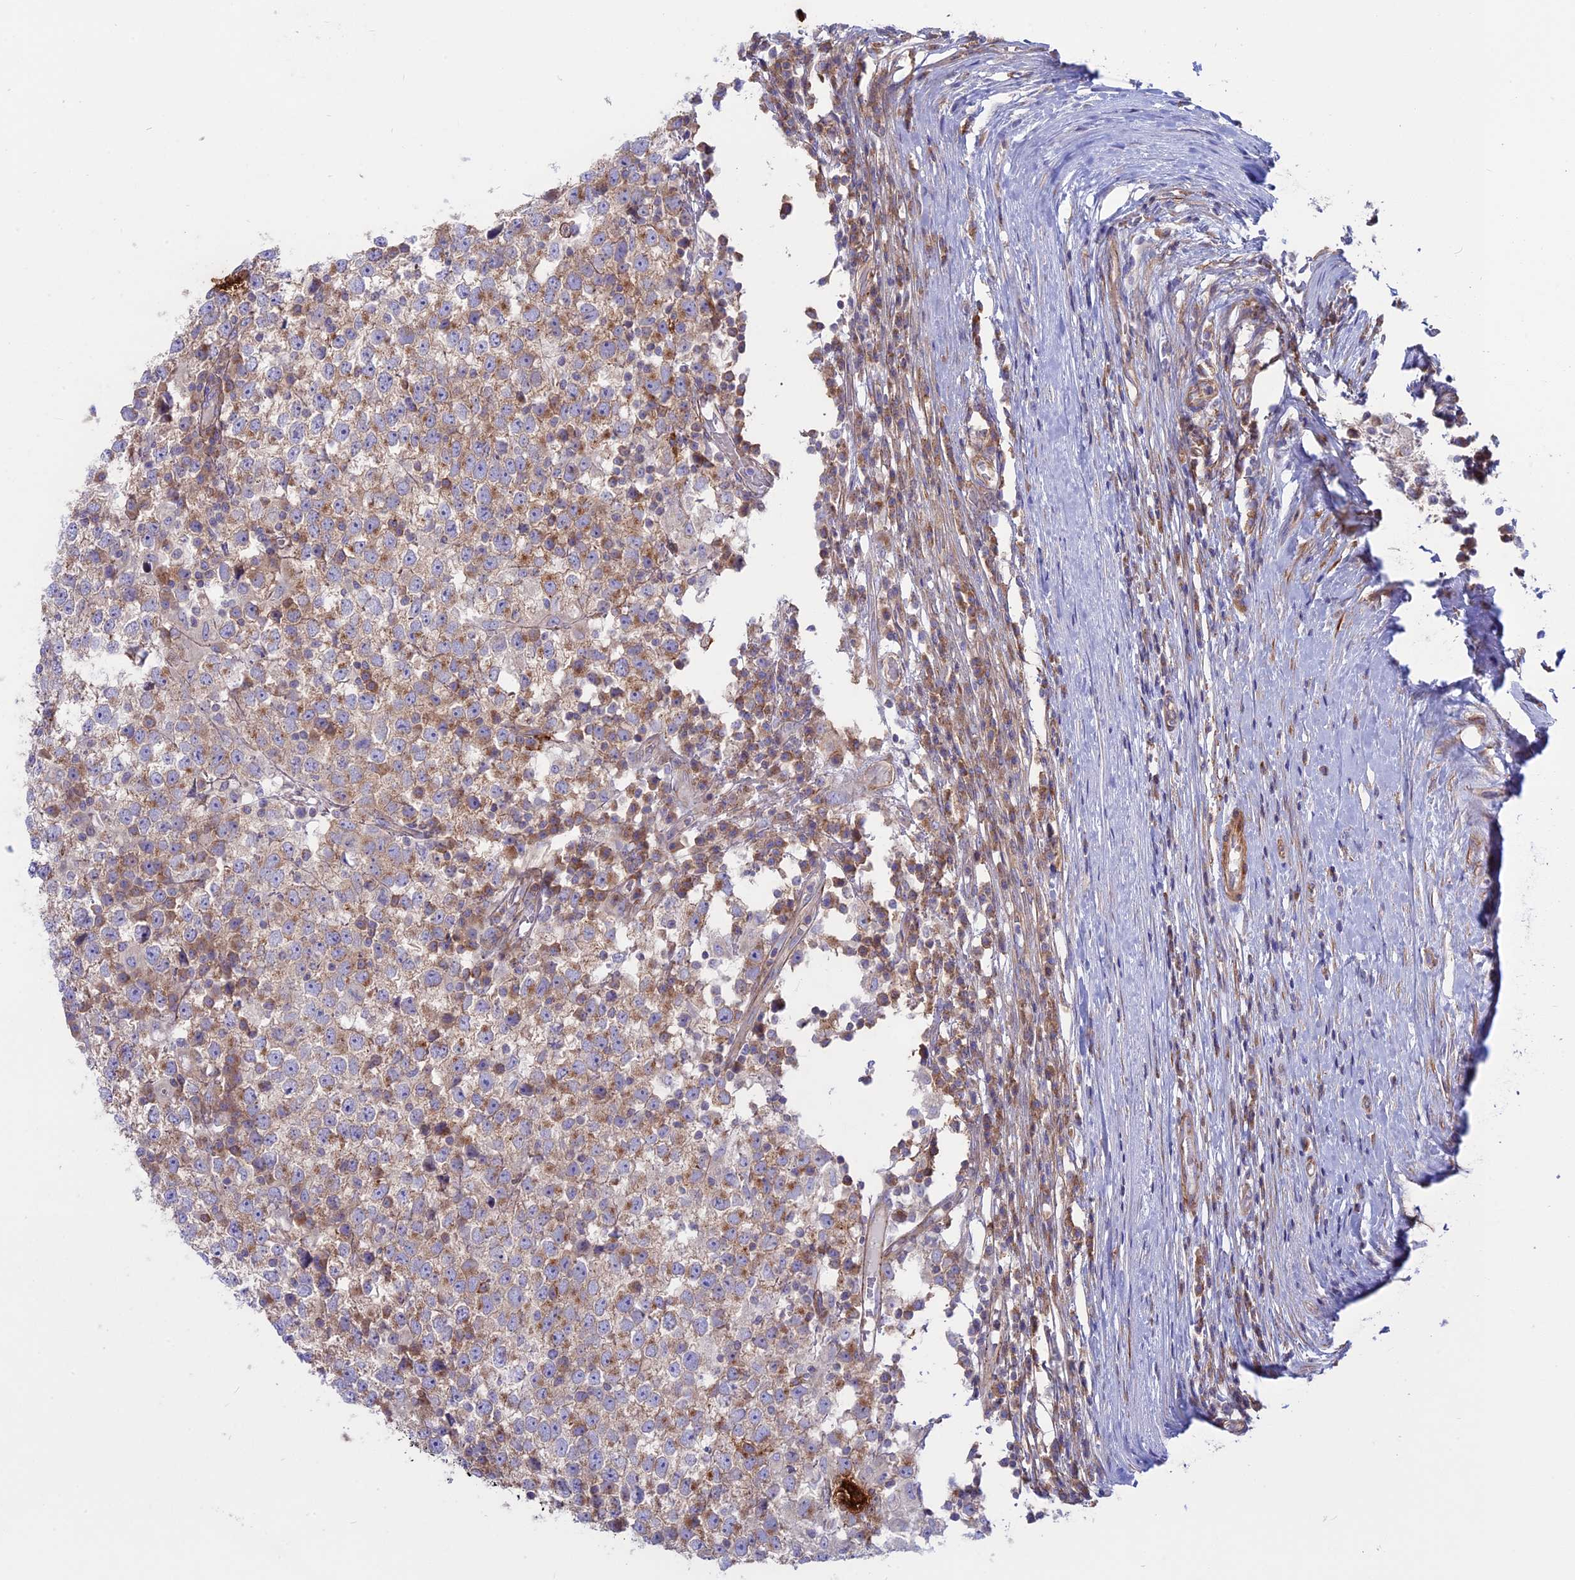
{"staining": {"intensity": "weak", "quantity": "25%-75%", "location": "cytoplasmic/membranous"}, "tissue": "testis cancer", "cell_type": "Tumor cells", "image_type": "cancer", "snomed": [{"axis": "morphology", "description": "Seminoma, NOS"}, {"axis": "topography", "description": "Testis"}], "caption": "A brown stain highlights weak cytoplasmic/membranous expression of a protein in human testis seminoma tumor cells.", "gene": "MYO5B", "patient": {"sex": "male", "age": 65}}